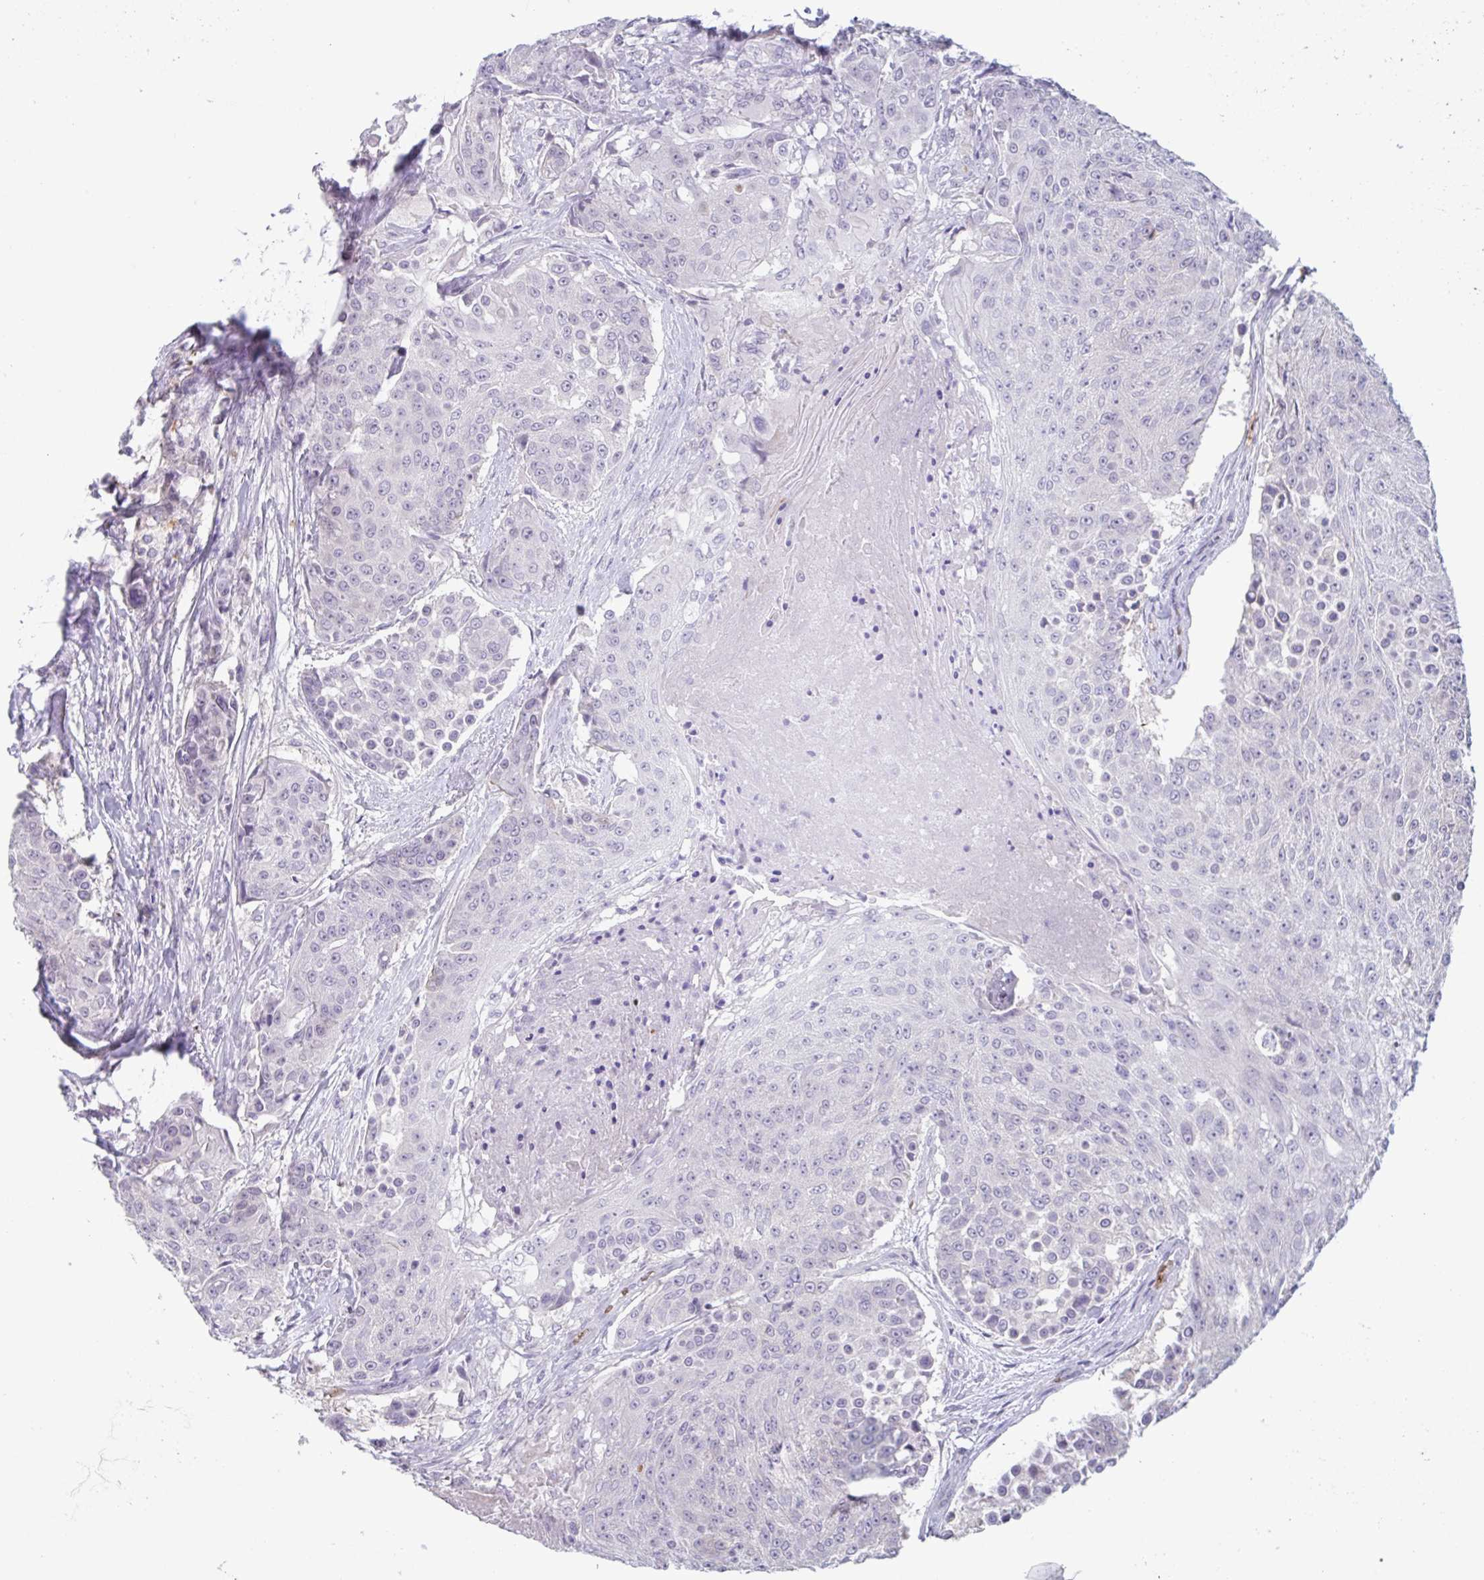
{"staining": {"intensity": "negative", "quantity": "none", "location": "none"}, "tissue": "urothelial cancer", "cell_type": "Tumor cells", "image_type": "cancer", "snomed": [{"axis": "morphology", "description": "Urothelial carcinoma, High grade"}, {"axis": "topography", "description": "Urinary bladder"}], "caption": "A high-resolution micrograph shows IHC staining of urothelial cancer, which displays no significant expression in tumor cells.", "gene": "RHAG", "patient": {"sex": "female", "age": 63}}